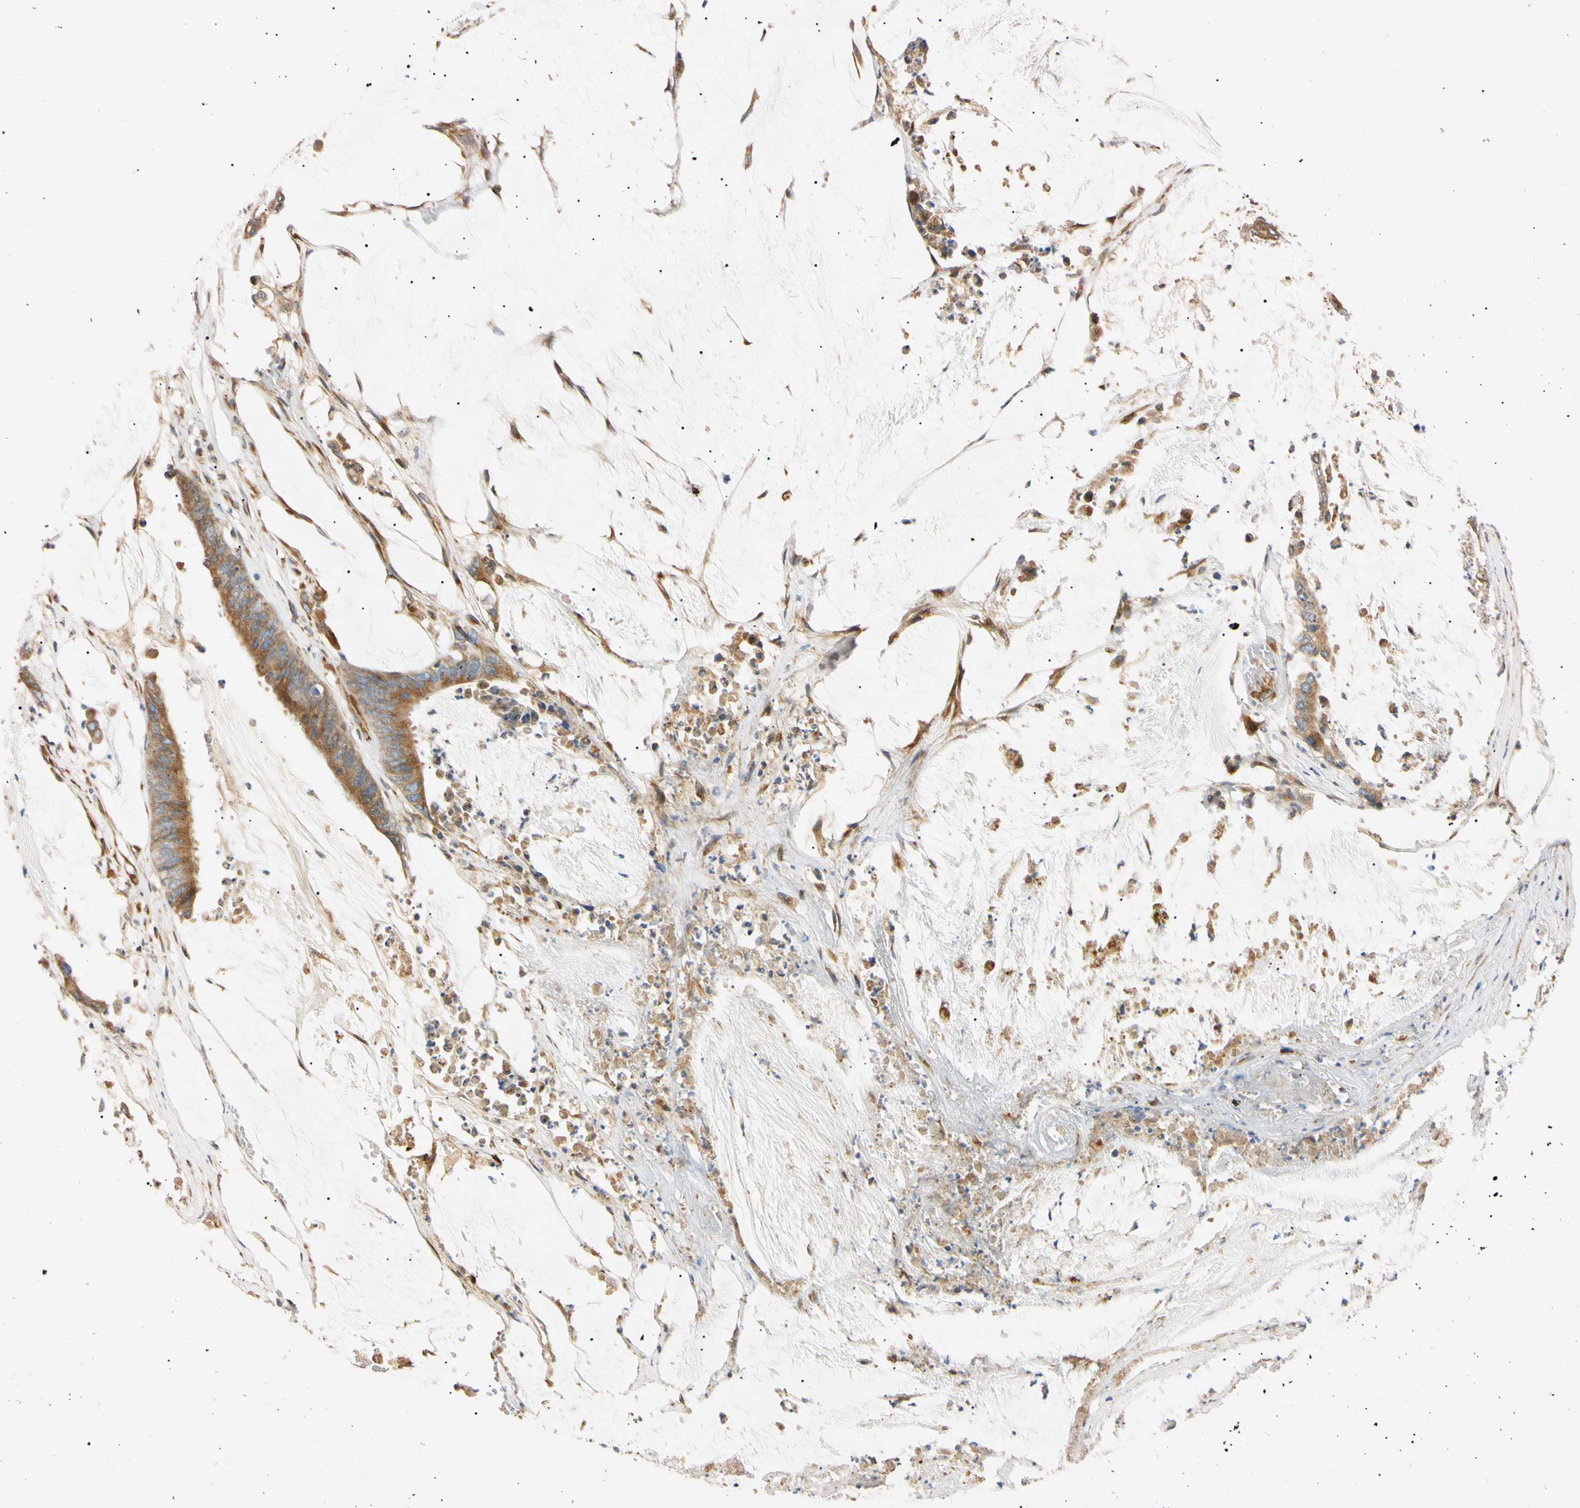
{"staining": {"intensity": "moderate", "quantity": ">75%", "location": "cytoplasmic/membranous"}, "tissue": "colorectal cancer", "cell_type": "Tumor cells", "image_type": "cancer", "snomed": [{"axis": "morphology", "description": "Adenocarcinoma, NOS"}, {"axis": "topography", "description": "Rectum"}], "caption": "Brown immunohistochemical staining in human colorectal adenocarcinoma exhibits moderate cytoplasmic/membranous positivity in about >75% of tumor cells.", "gene": "IER3IP1", "patient": {"sex": "female", "age": 66}}